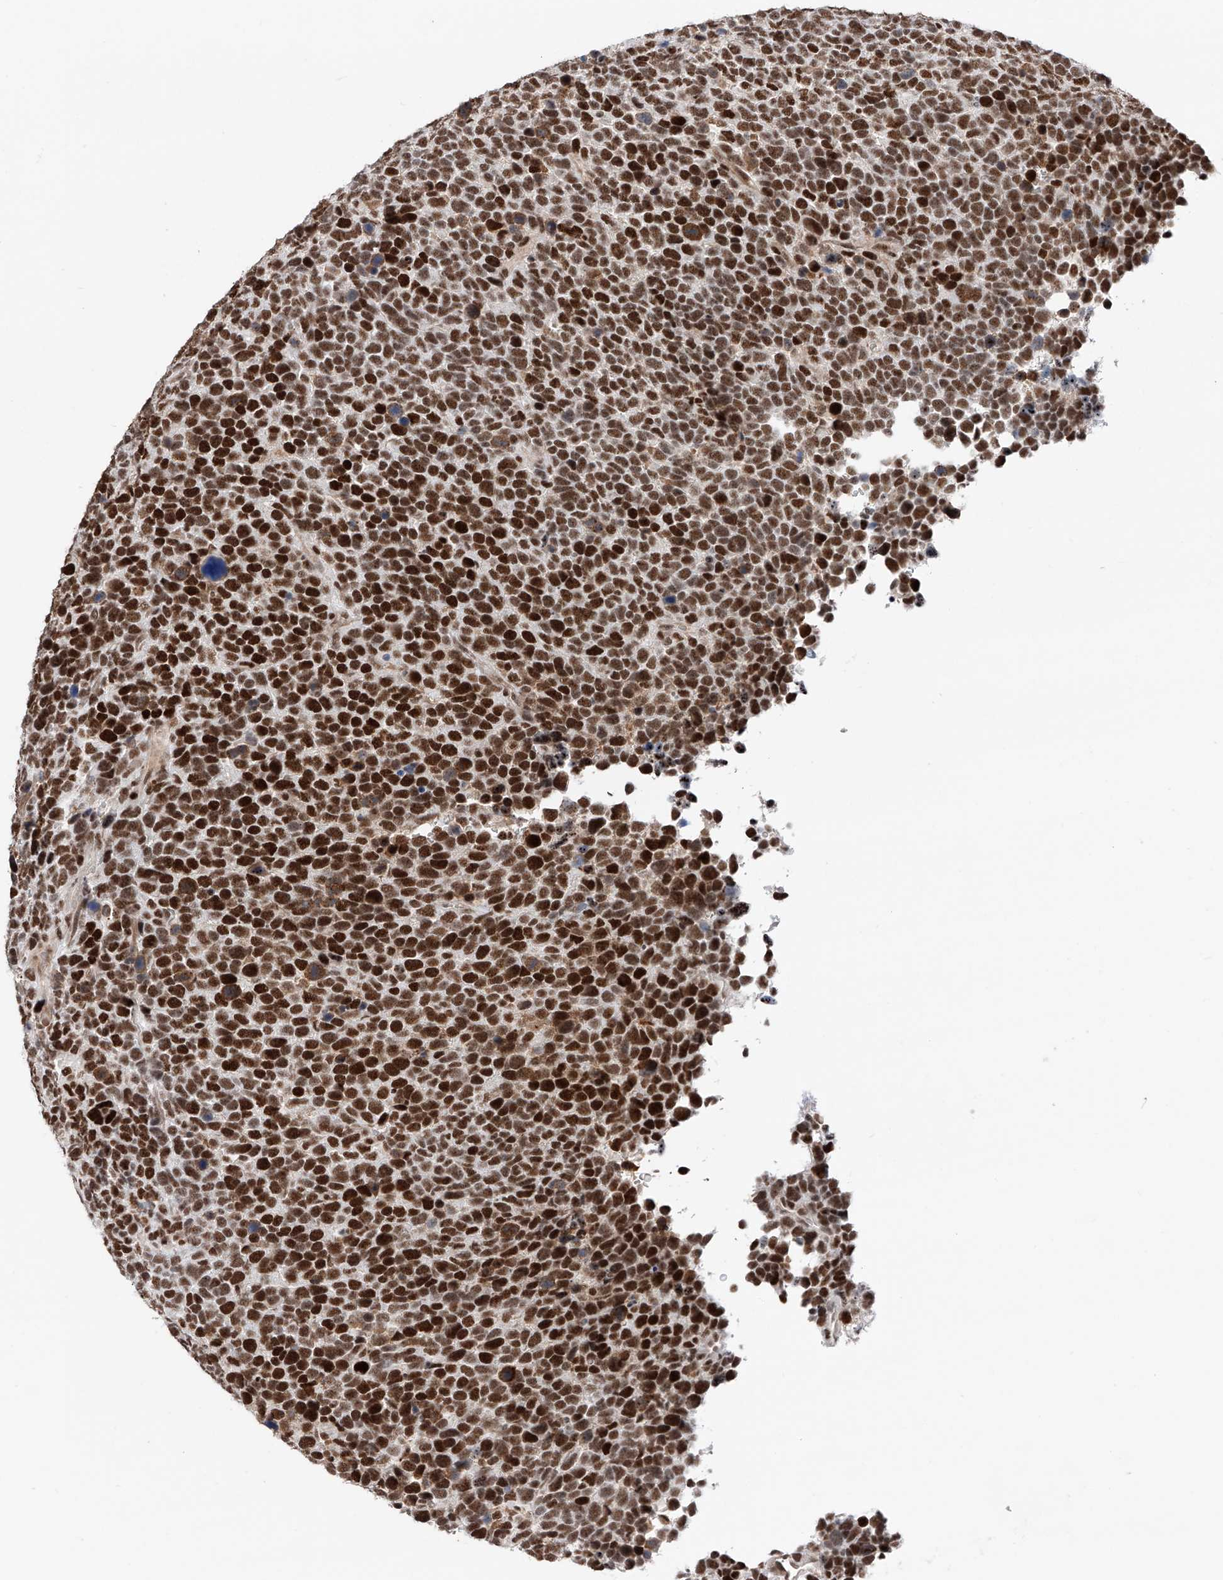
{"staining": {"intensity": "strong", "quantity": ">75%", "location": "nuclear"}, "tissue": "urothelial cancer", "cell_type": "Tumor cells", "image_type": "cancer", "snomed": [{"axis": "morphology", "description": "Urothelial carcinoma, High grade"}, {"axis": "topography", "description": "Urinary bladder"}], "caption": "DAB (3,3'-diaminobenzidine) immunohistochemical staining of human urothelial cancer shows strong nuclear protein positivity in approximately >75% of tumor cells.", "gene": "SNRNP200", "patient": {"sex": "female", "age": 82}}